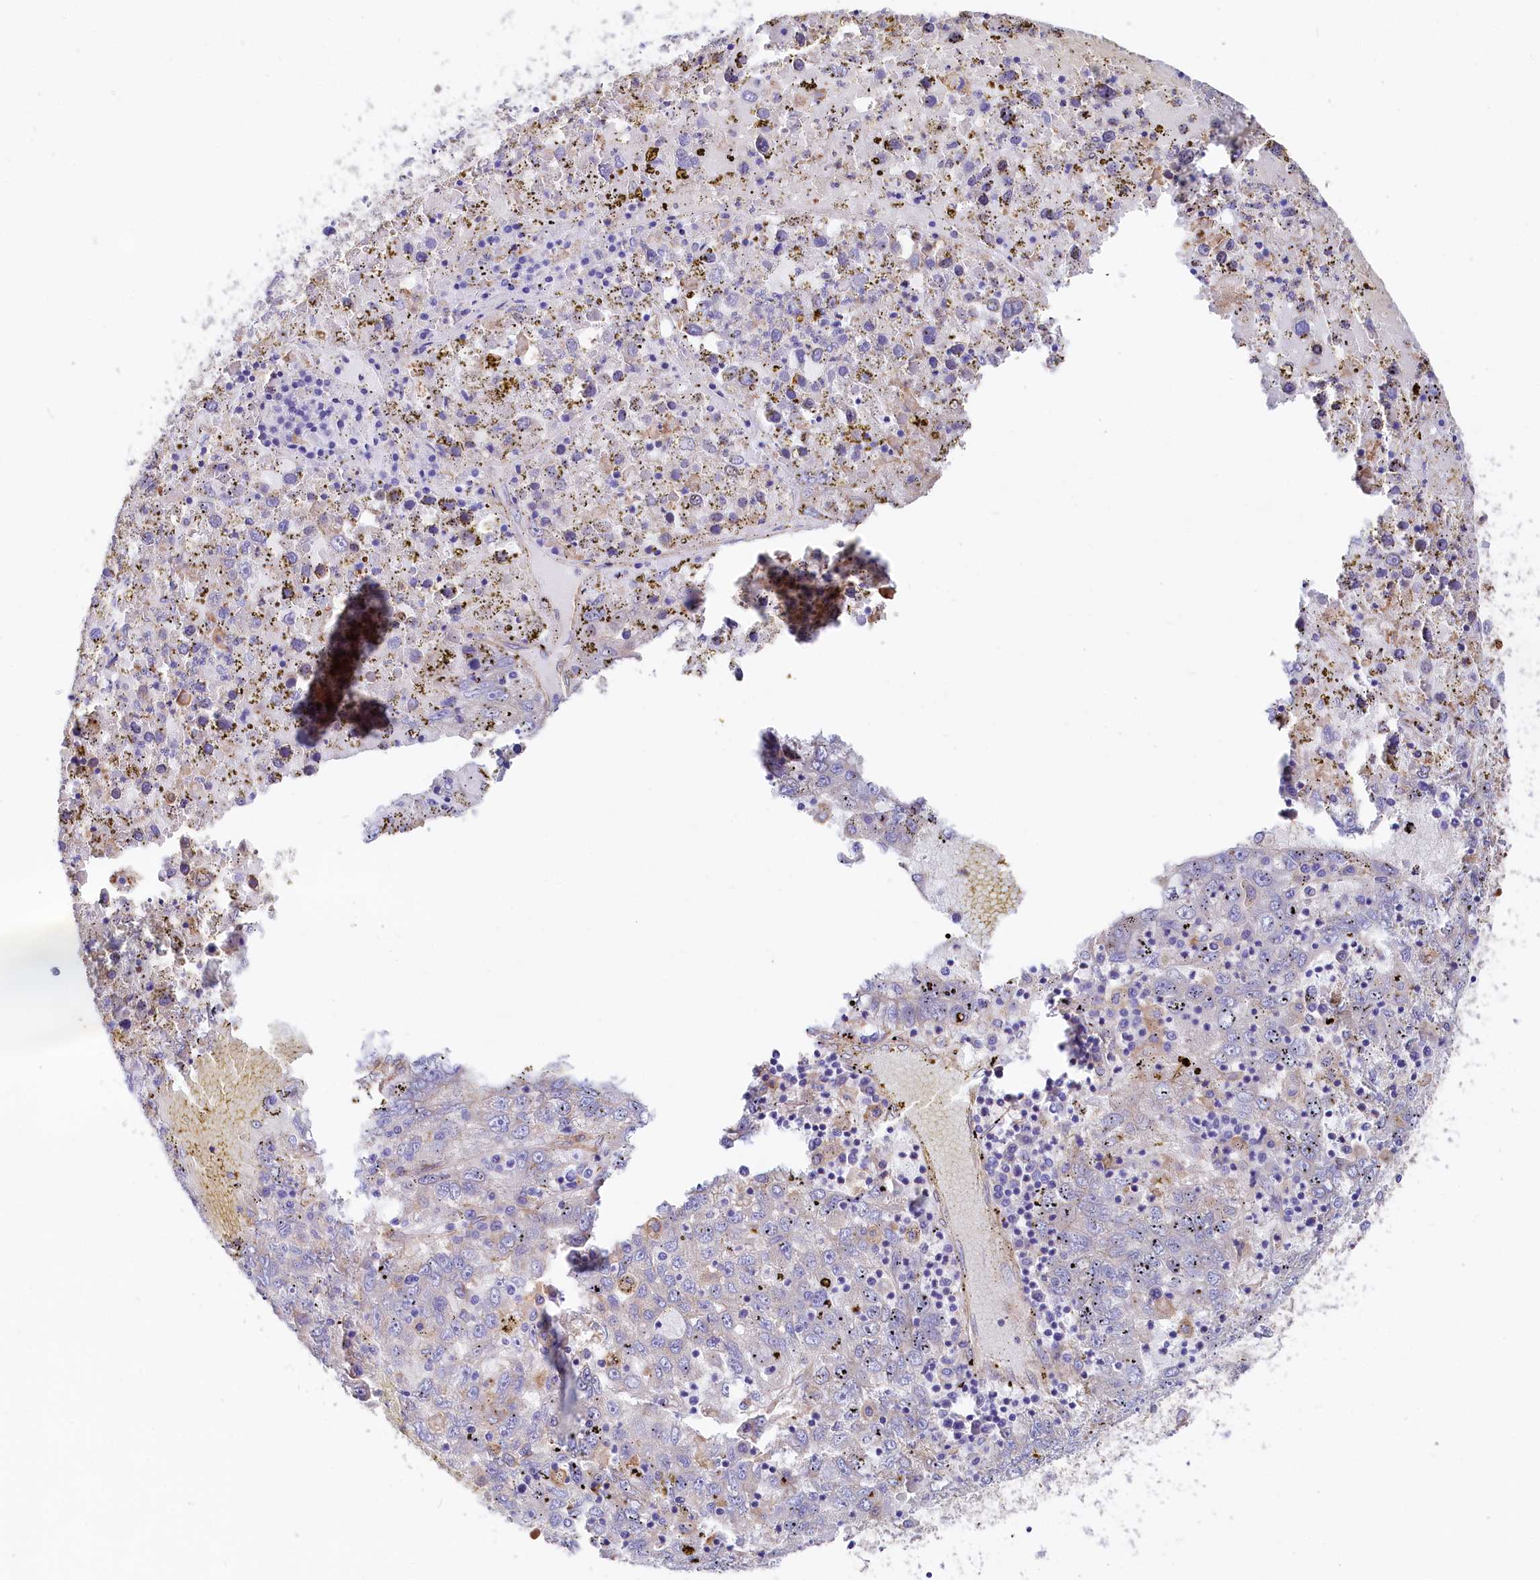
{"staining": {"intensity": "negative", "quantity": "none", "location": "none"}, "tissue": "liver cancer", "cell_type": "Tumor cells", "image_type": "cancer", "snomed": [{"axis": "morphology", "description": "Carcinoma, Hepatocellular, NOS"}, {"axis": "topography", "description": "Liver"}], "caption": "This is an immunohistochemistry (IHC) histopathology image of liver cancer. There is no expression in tumor cells.", "gene": "TNKS1BP1", "patient": {"sex": "male", "age": 49}}